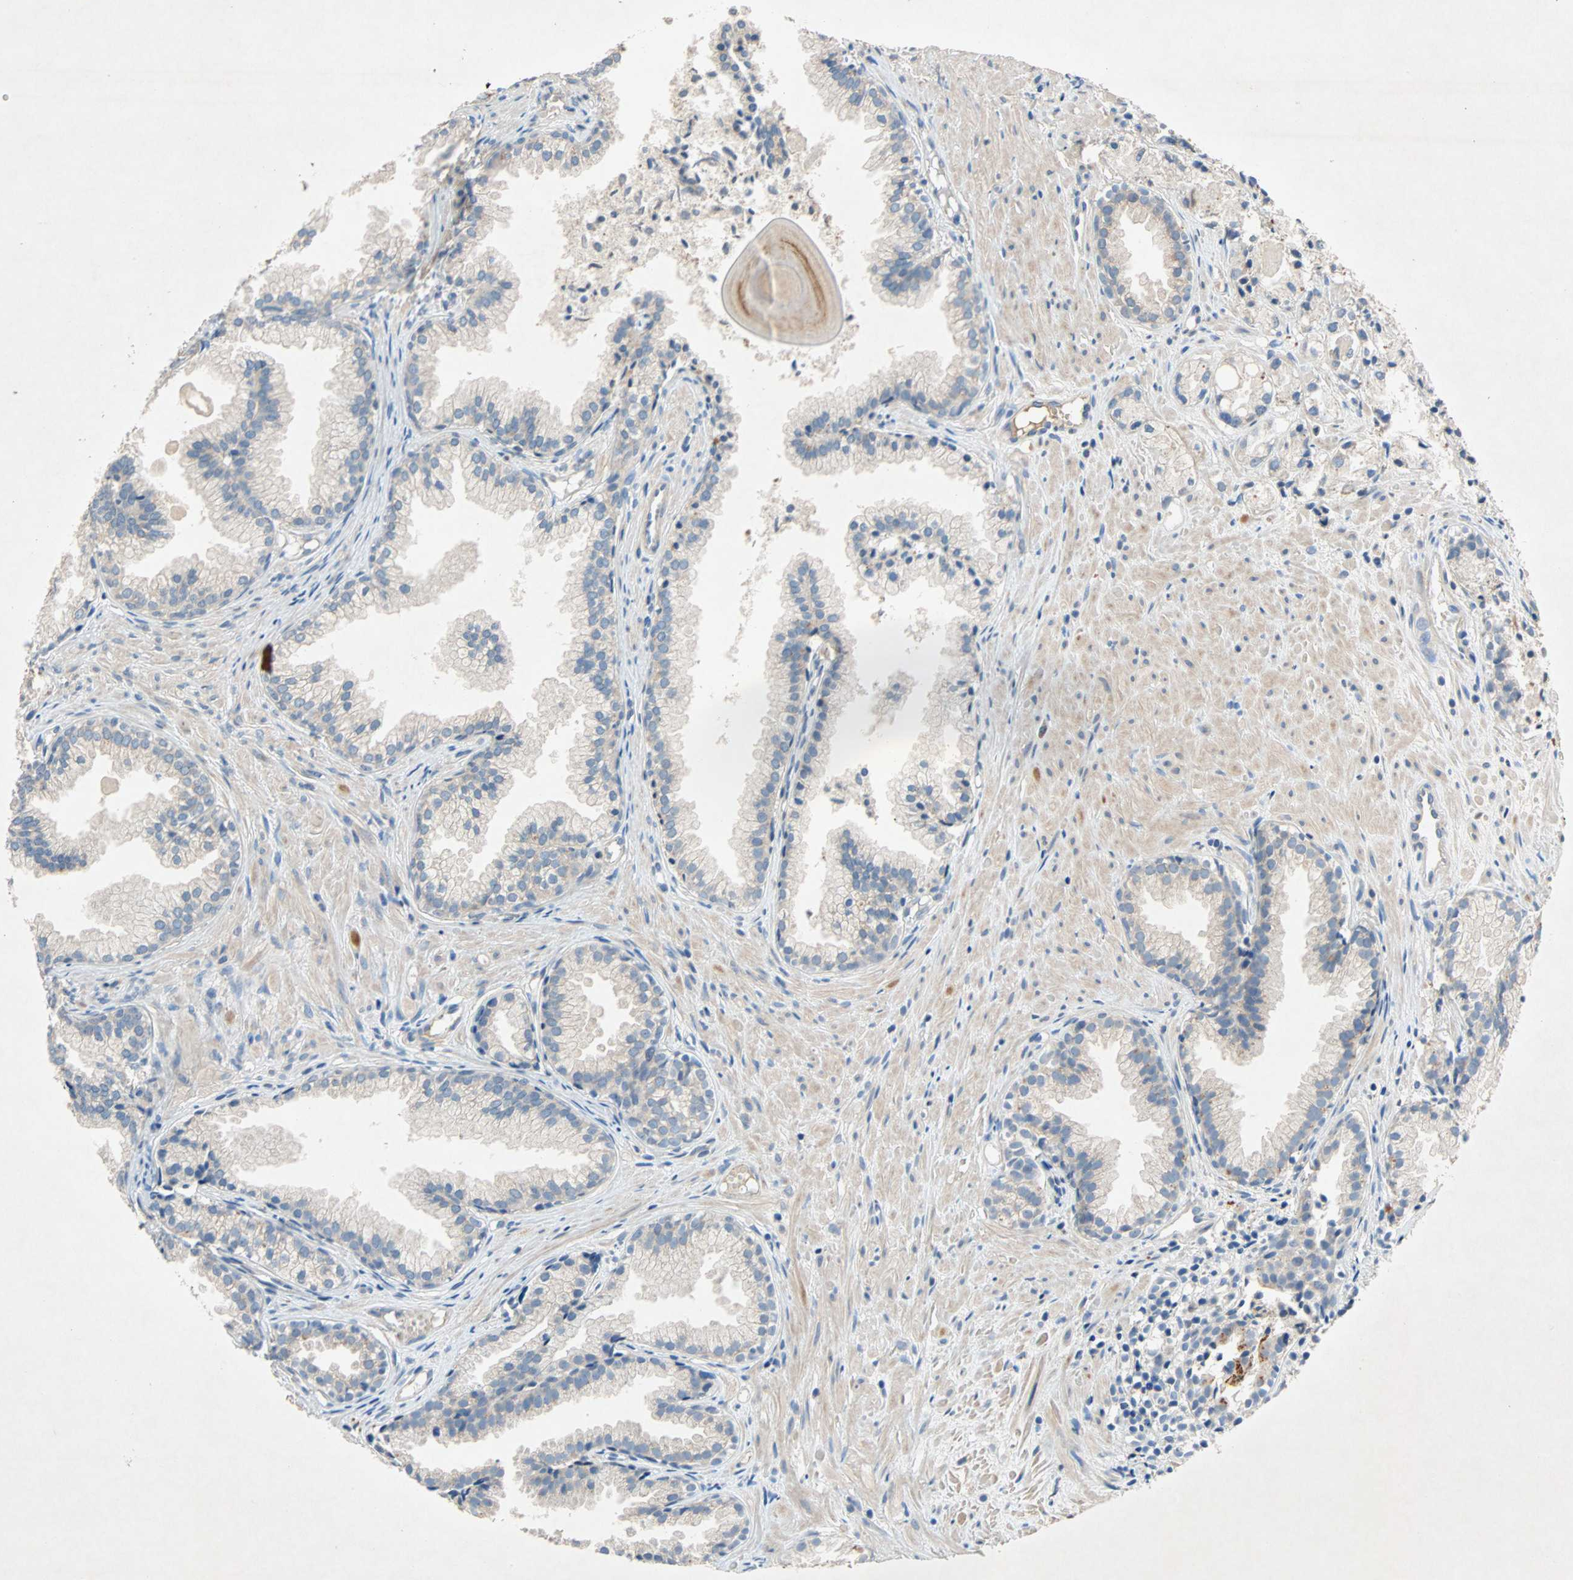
{"staining": {"intensity": "weak", "quantity": "25%-75%", "location": "cytoplasmic/membranous"}, "tissue": "prostate cancer", "cell_type": "Tumor cells", "image_type": "cancer", "snomed": [{"axis": "morphology", "description": "Adenocarcinoma, Low grade"}, {"axis": "topography", "description": "Prostate"}], "caption": "Human prostate cancer stained with a brown dye displays weak cytoplasmic/membranous positive expression in approximately 25%-75% of tumor cells.", "gene": "XYLT1", "patient": {"sex": "male", "age": 72}}